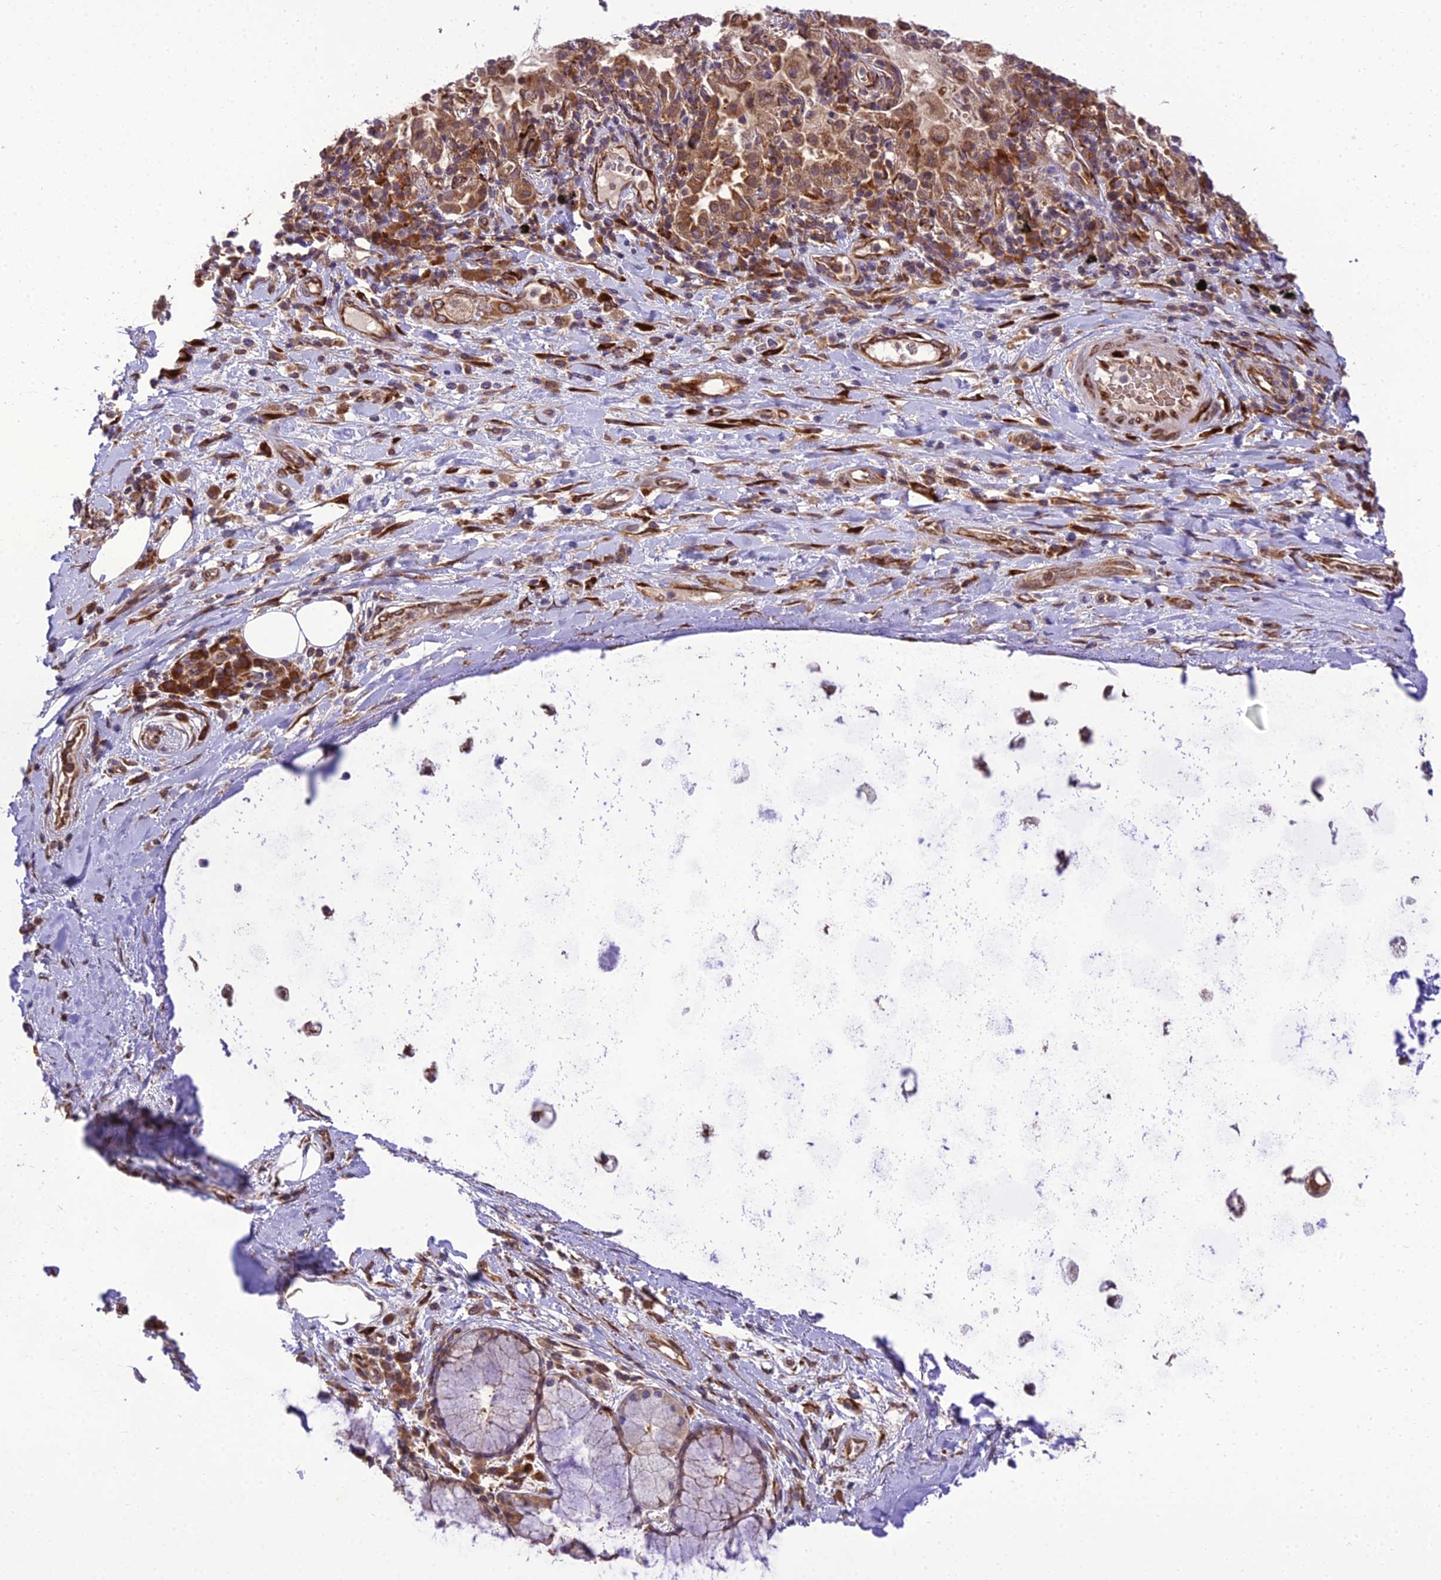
{"staining": {"intensity": "negative", "quantity": "none", "location": "none"}, "tissue": "adipose tissue", "cell_type": "Adipocytes", "image_type": "normal", "snomed": [{"axis": "morphology", "description": "Normal tissue, NOS"}, {"axis": "morphology", "description": "Squamous cell carcinoma, NOS"}, {"axis": "topography", "description": "Bronchus"}, {"axis": "topography", "description": "Lung"}], "caption": "The histopathology image shows no significant staining in adipocytes of adipose tissue. Nuclei are stained in blue.", "gene": "DHCR7", "patient": {"sex": "male", "age": 64}}